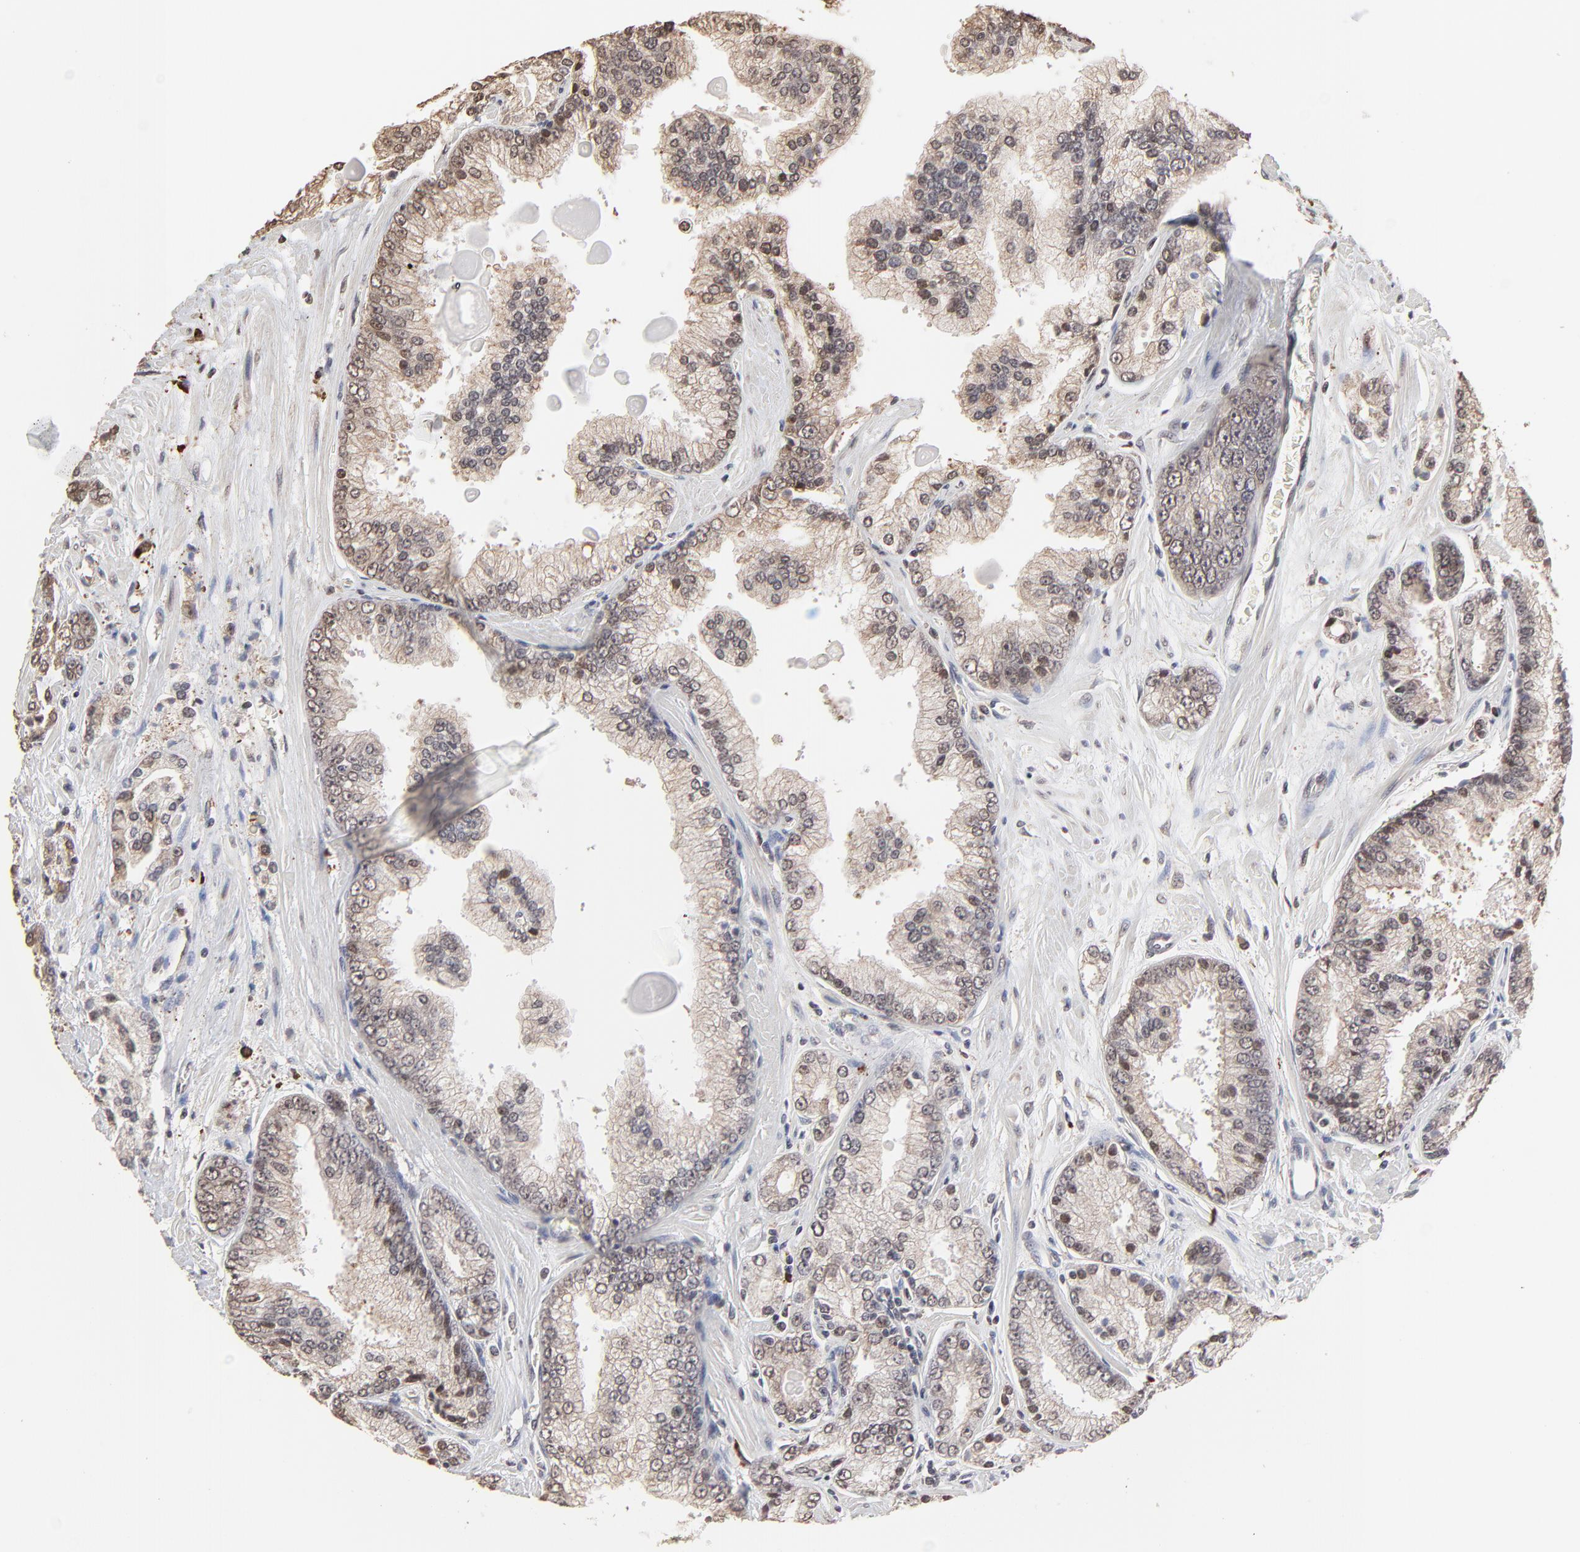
{"staining": {"intensity": "weak", "quantity": ">75%", "location": "cytoplasmic/membranous"}, "tissue": "prostate cancer", "cell_type": "Tumor cells", "image_type": "cancer", "snomed": [{"axis": "morphology", "description": "Adenocarcinoma, High grade"}, {"axis": "topography", "description": "Prostate"}], "caption": "Prostate adenocarcinoma (high-grade) stained with IHC displays weak cytoplasmic/membranous staining in approximately >75% of tumor cells.", "gene": "CHM", "patient": {"sex": "male", "age": 71}}